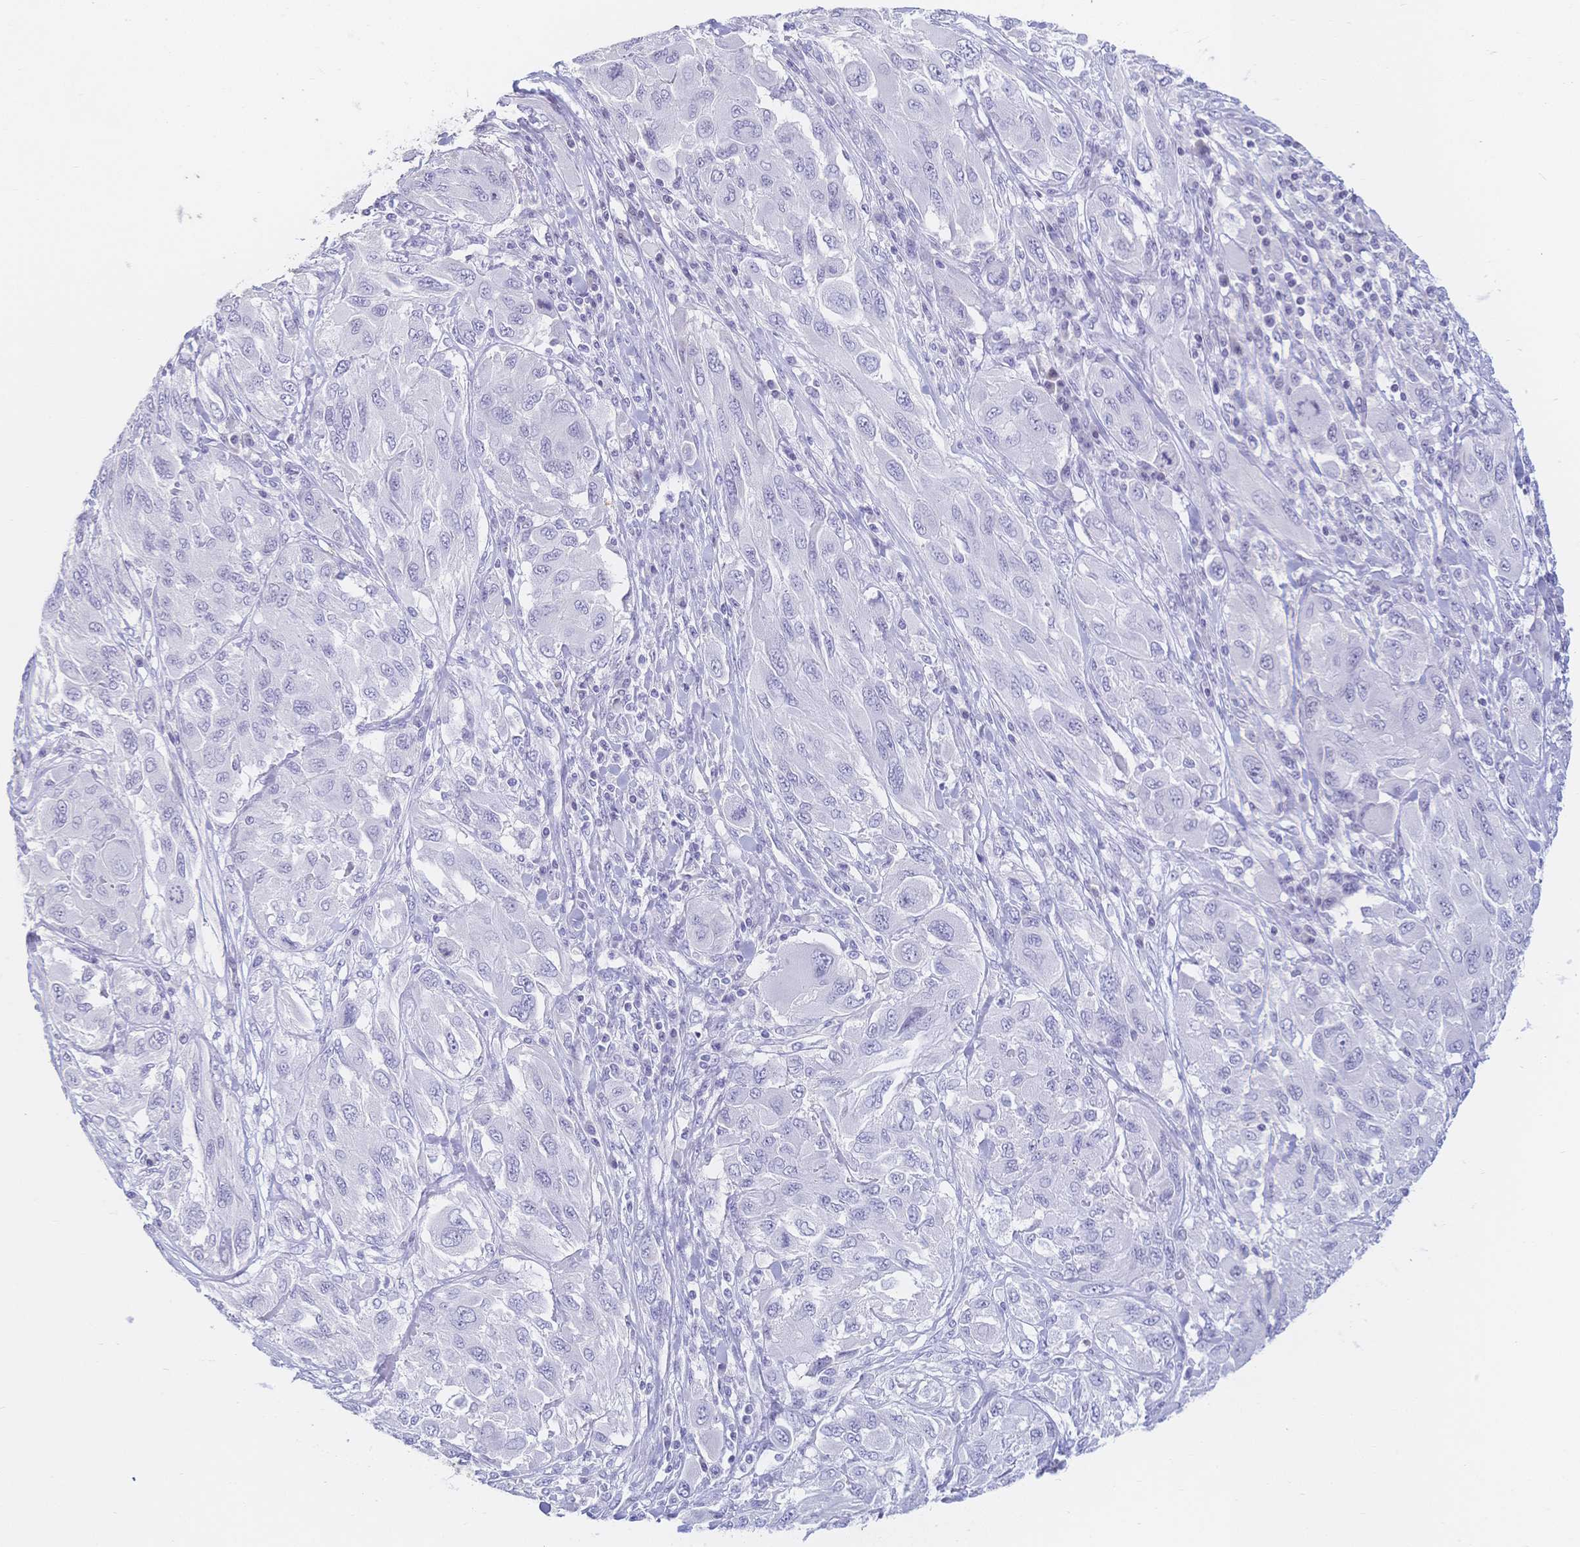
{"staining": {"intensity": "negative", "quantity": "none", "location": "none"}, "tissue": "melanoma", "cell_type": "Tumor cells", "image_type": "cancer", "snomed": [{"axis": "morphology", "description": "Malignant melanoma, NOS"}, {"axis": "topography", "description": "Skin"}], "caption": "There is no significant positivity in tumor cells of malignant melanoma.", "gene": "CR2", "patient": {"sex": "female", "age": 91}}